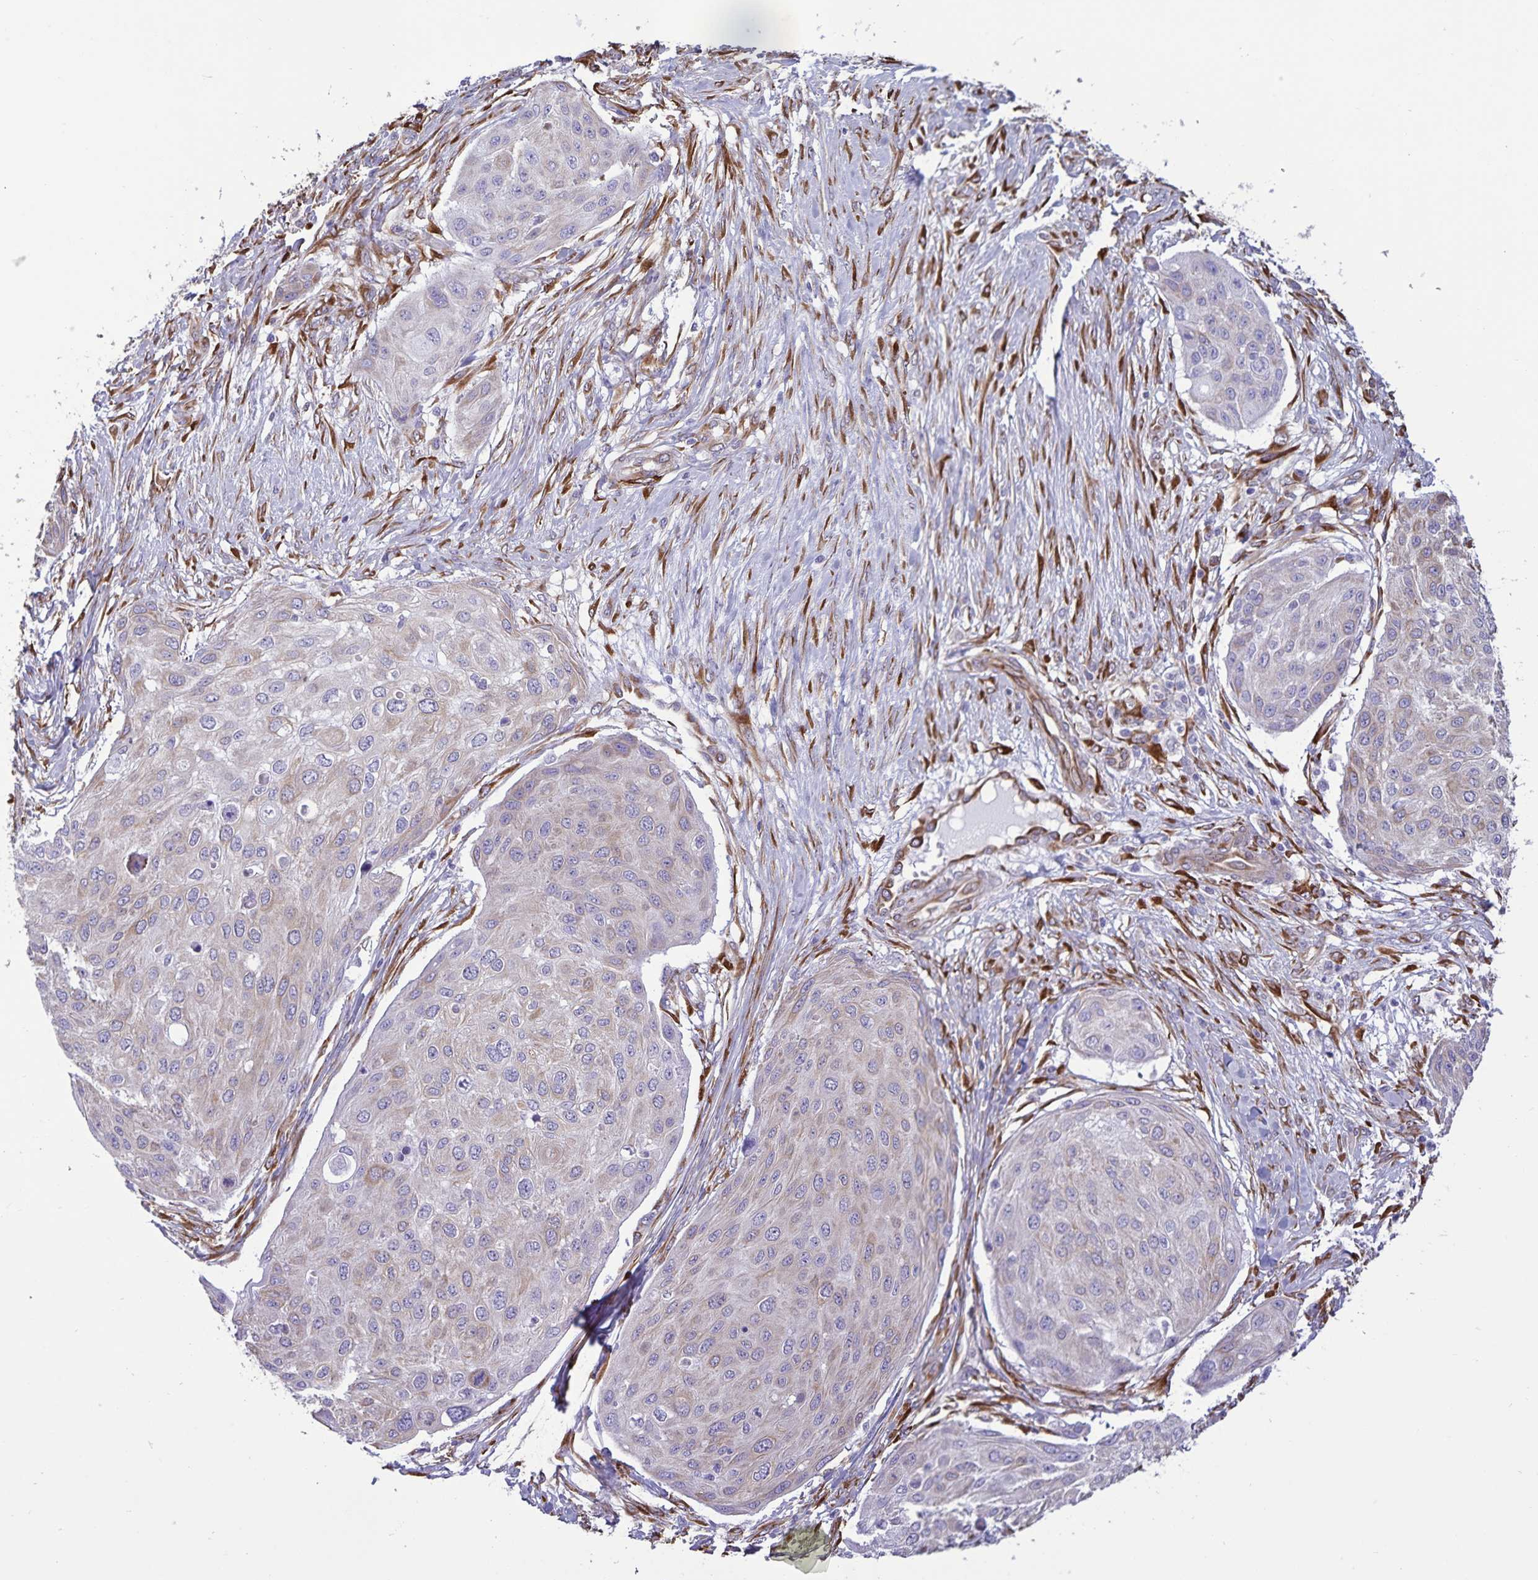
{"staining": {"intensity": "weak", "quantity": "<25%", "location": "cytoplasmic/membranous"}, "tissue": "skin cancer", "cell_type": "Tumor cells", "image_type": "cancer", "snomed": [{"axis": "morphology", "description": "Squamous cell carcinoma, NOS"}, {"axis": "topography", "description": "Skin"}], "caption": "The photomicrograph displays no staining of tumor cells in skin squamous cell carcinoma.", "gene": "RCN1", "patient": {"sex": "female", "age": 87}}